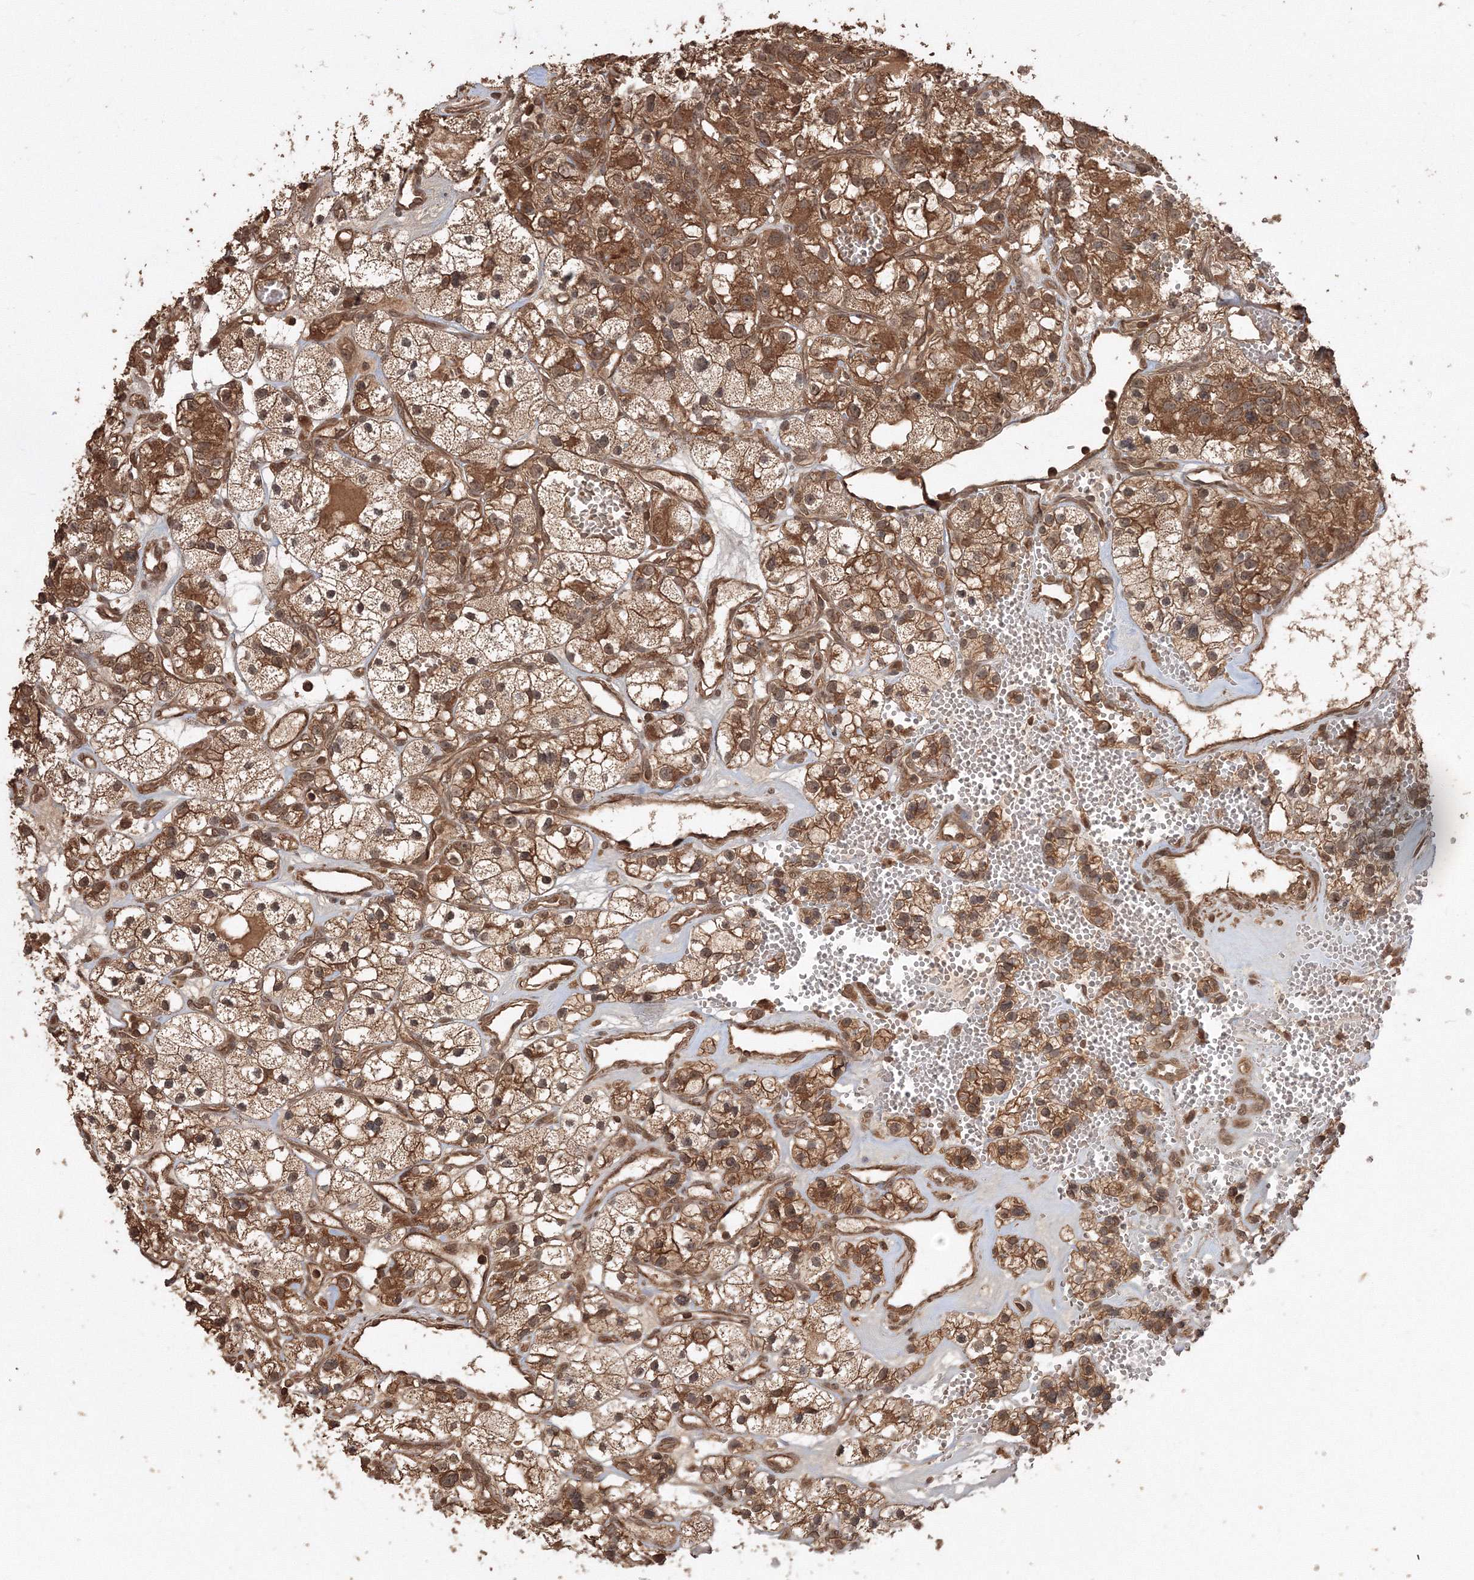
{"staining": {"intensity": "moderate", "quantity": ">75%", "location": "cytoplasmic/membranous"}, "tissue": "renal cancer", "cell_type": "Tumor cells", "image_type": "cancer", "snomed": [{"axis": "morphology", "description": "Adenocarcinoma, NOS"}, {"axis": "topography", "description": "Kidney"}], "caption": "Immunohistochemical staining of renal adenocarcinoma demonstrates medium levels of moderate cytoplasmic/membranous protein staining in about >75% of tumor cells.", "gene": "CCDC122", "patient": {"sex": "female", "age": 57}}